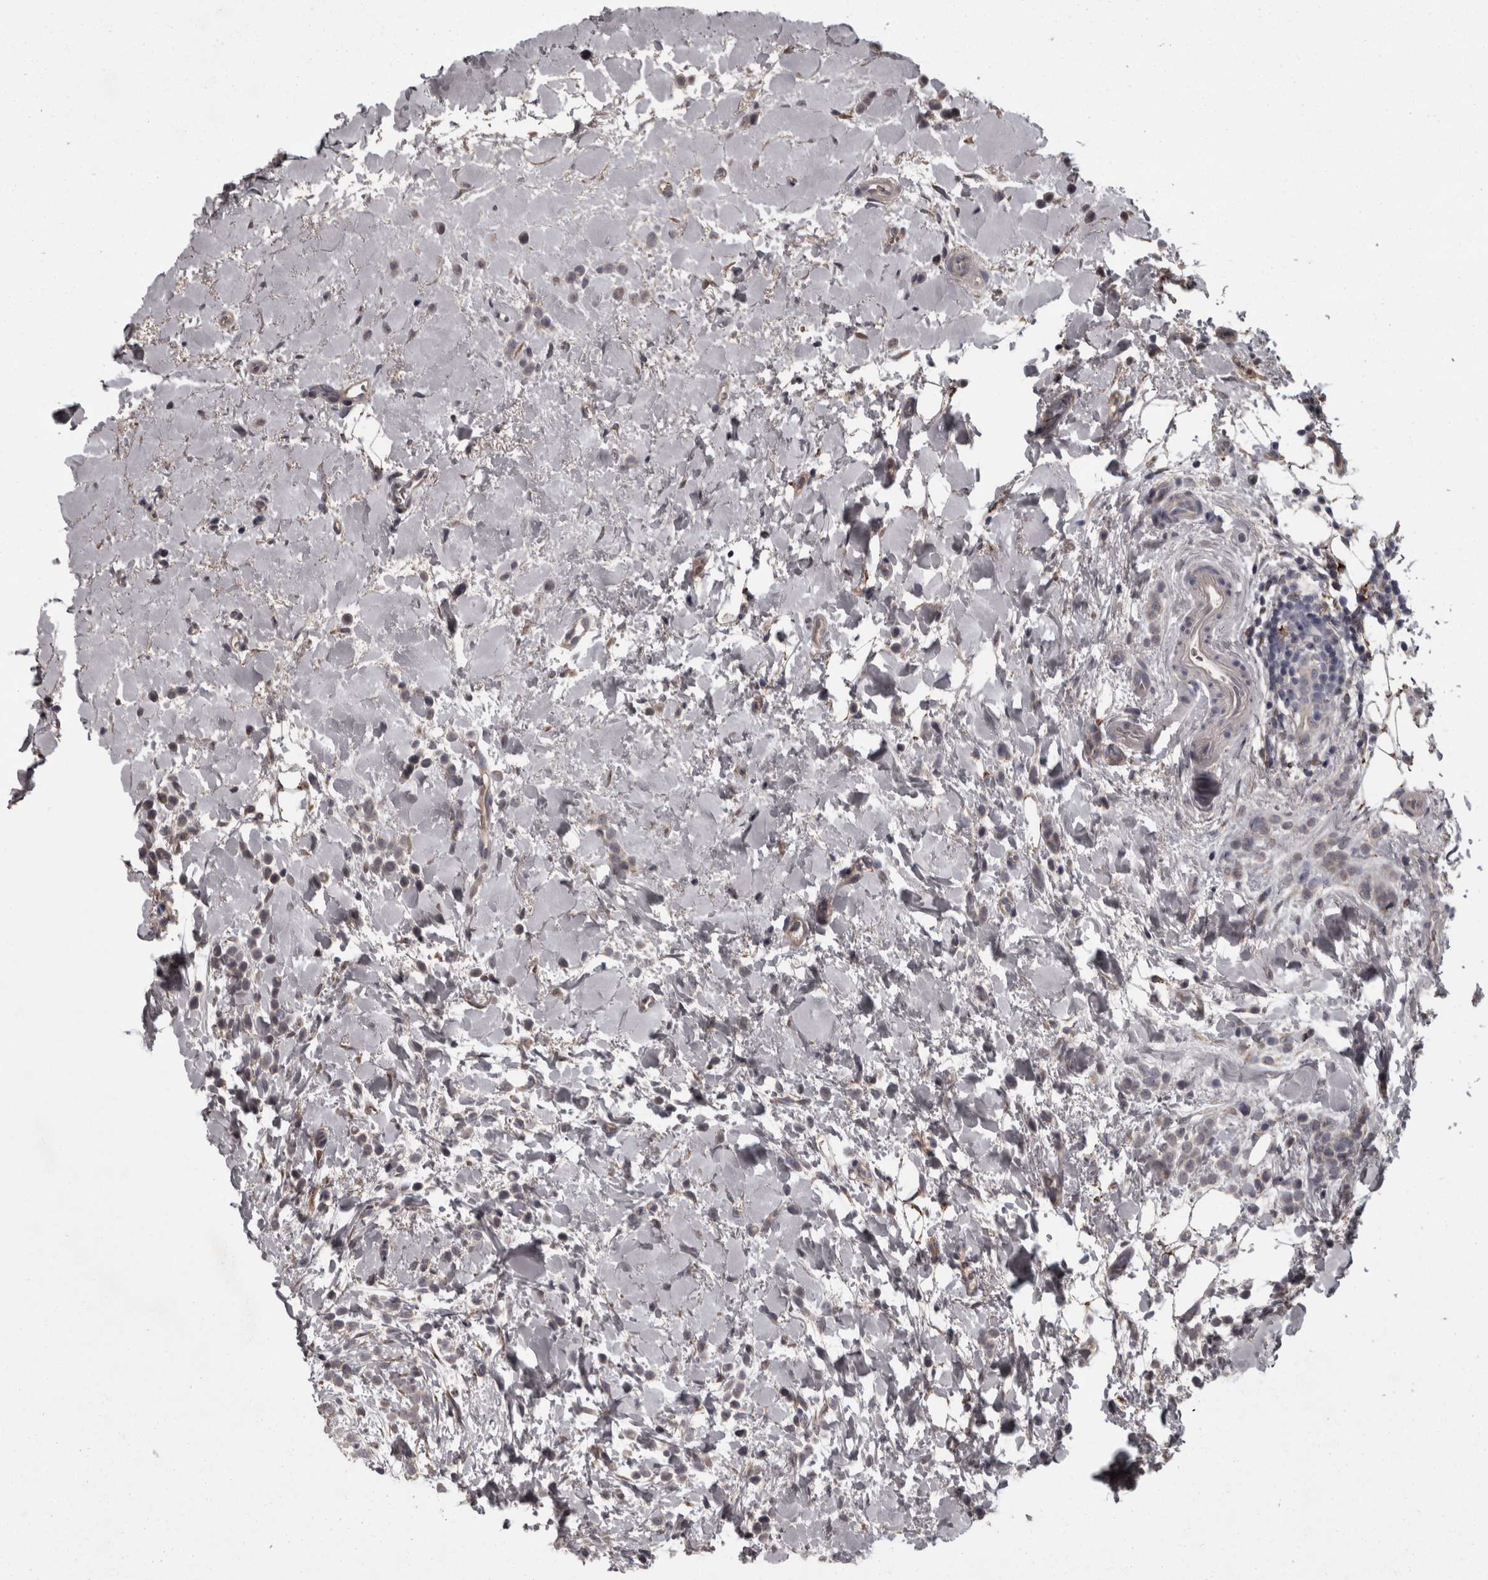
{"staining": {"intensity": "weak", "quantity": "<25%", "location": "cytoplasmic/membranous"}, "tissue": "breast cancer", "cell_type": "Tumor cells", "image_type": "cancer", "snomed": [{"axis": "morphology", "description": "Normal tissue, NOS"}, {"axis": "morphology", "description": "Lobular carcinoma"}, {"axis": "topography", "description": "Breast"}], "caption": "Image shows no significant protein staining in tumor cells of breast cancer.", "gene": "PCDH17", "patient": {"sex": "female", "age": 50}}